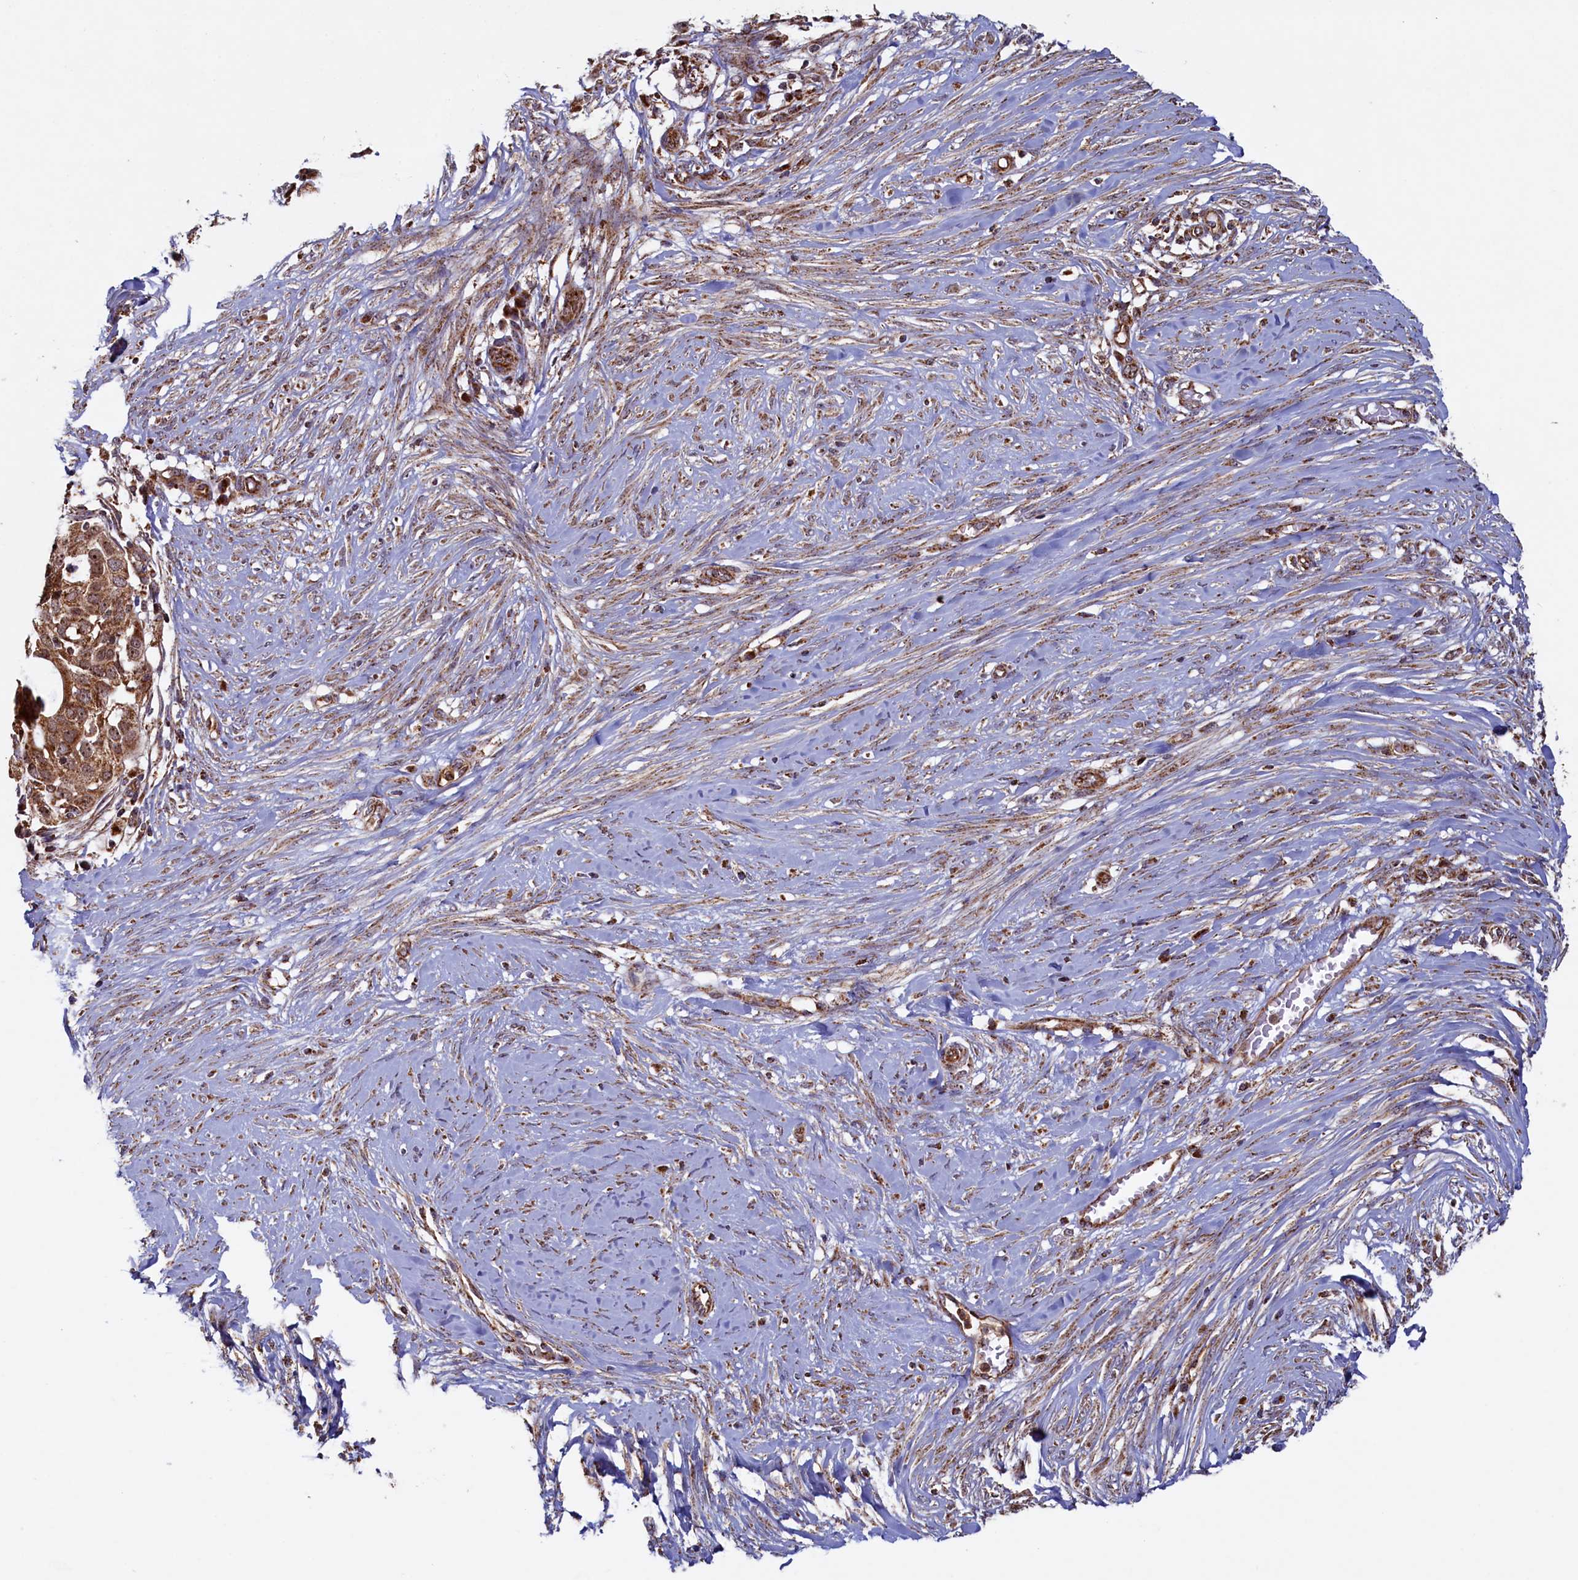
{"staining": {"intensity": "moderate", "quantity": ">75%", "location": "cytoplasmic/membranous,nuclear"}, "tissue": "skin cancer", "cell_type": "Tumor cells", "image_type": "cancer", "snomed": [{"axis": "morphology", "description": "Squamous cell carcinoma, NOS"}, {"axis": "topography", "description": "Skin"}], "caption": "Protein expression analysis of skin cancer (squamous cell carcinoma) exhibits moderate cytoplasmic/membranous and nuclear positivity in about >75% of tumor cells.", "gene": "UBE3B", "patient": {"sex": "female", "age": 44}}